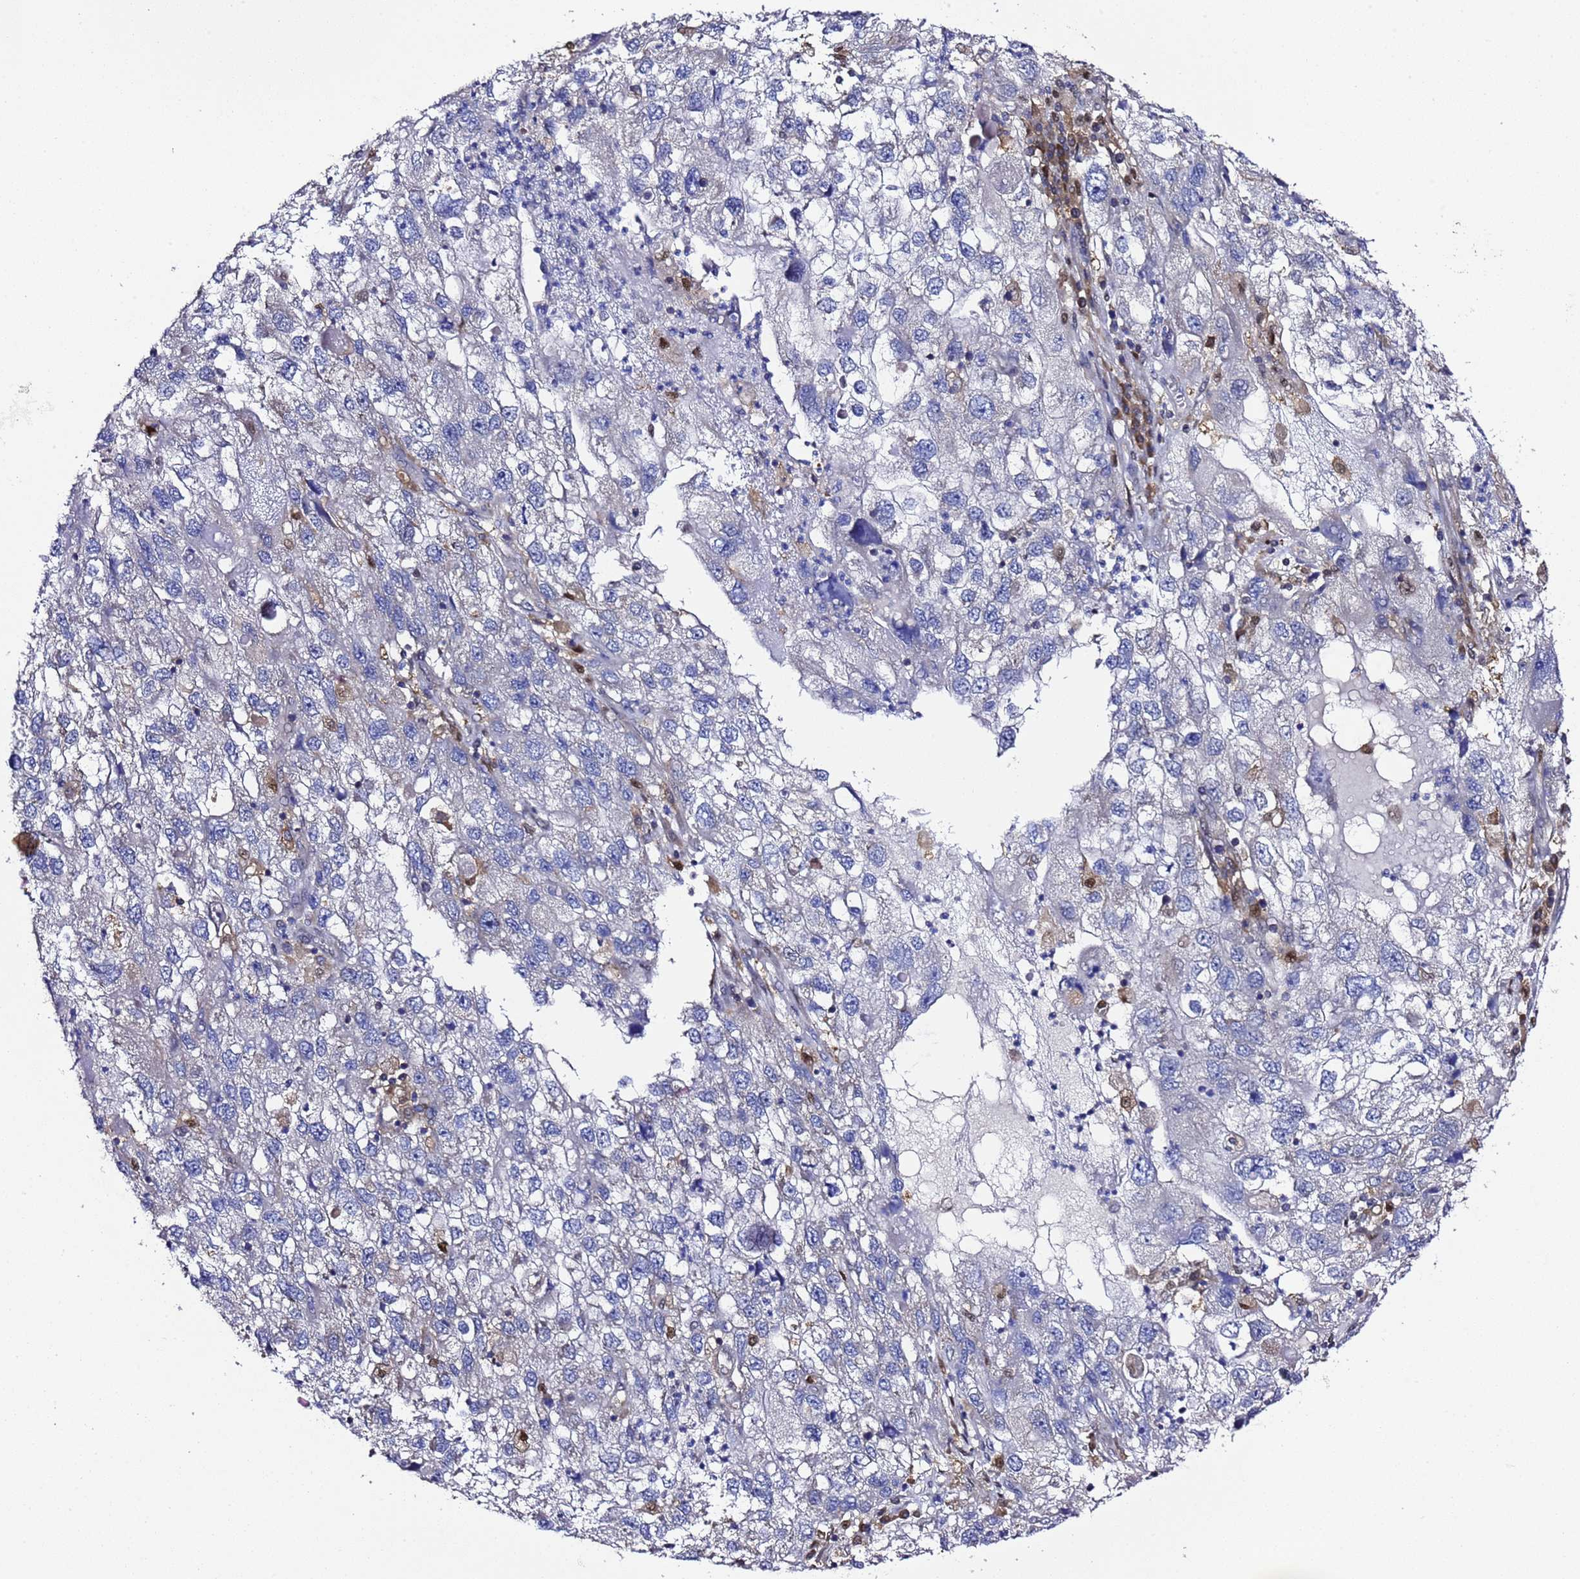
{"staining": {"intensity": "negative", "quantity": "none", "location": "none"}, "tissue": "endometrial cancer", "cell_type": "Tumor cells", "image_type": "cancer", "snomed": [{"axis": "morphology", "description": "Adenocarcinoma, NOS"}, {"axis": "topography", "description": "Endometrium"}], "caption": "Tumor cells show no significant positivity in endometrial adenocarcinoma.", "gene": "ALG3", "patient": {"sex": "female", "age": 49}}